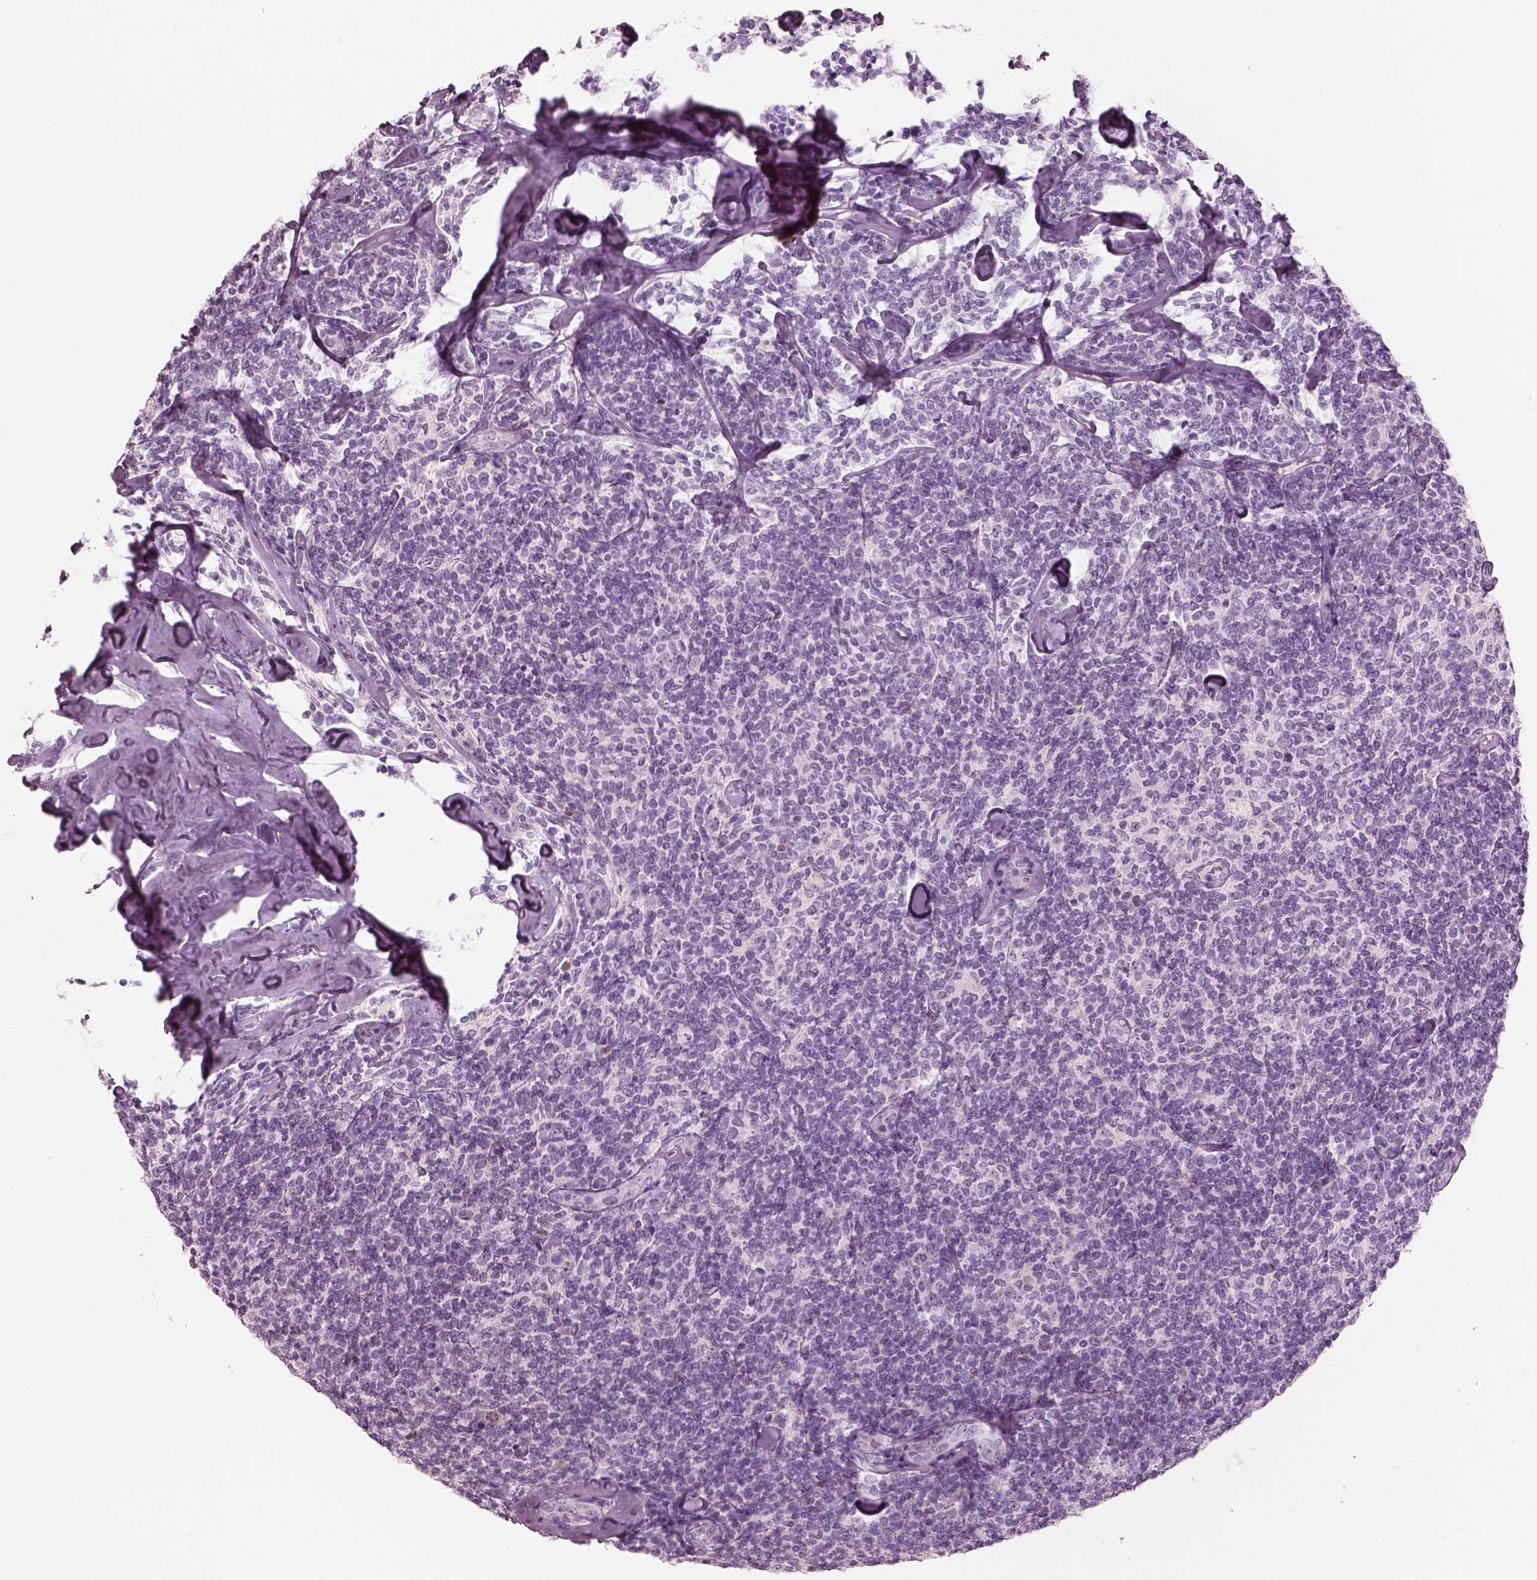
{"staining": {"intensity": "negative", "quantity": "none", "location": "none"}, "tissue": "lymphoma", "cell_type": "Tumor cells", "image_type": "cancer", "snomed": [{"axis": "morphology", "description": "Malignant lymphoma, non-Hodgkin's type, Low grade"}, {"axis": "topography", "description": "Lymph node"}], "caption": "Lymphoma stained for a protein using IHC demonstrates no staining tumor cells.", "gene": "SLC27A2", "patient": {"sex": "female", "age": 56}}